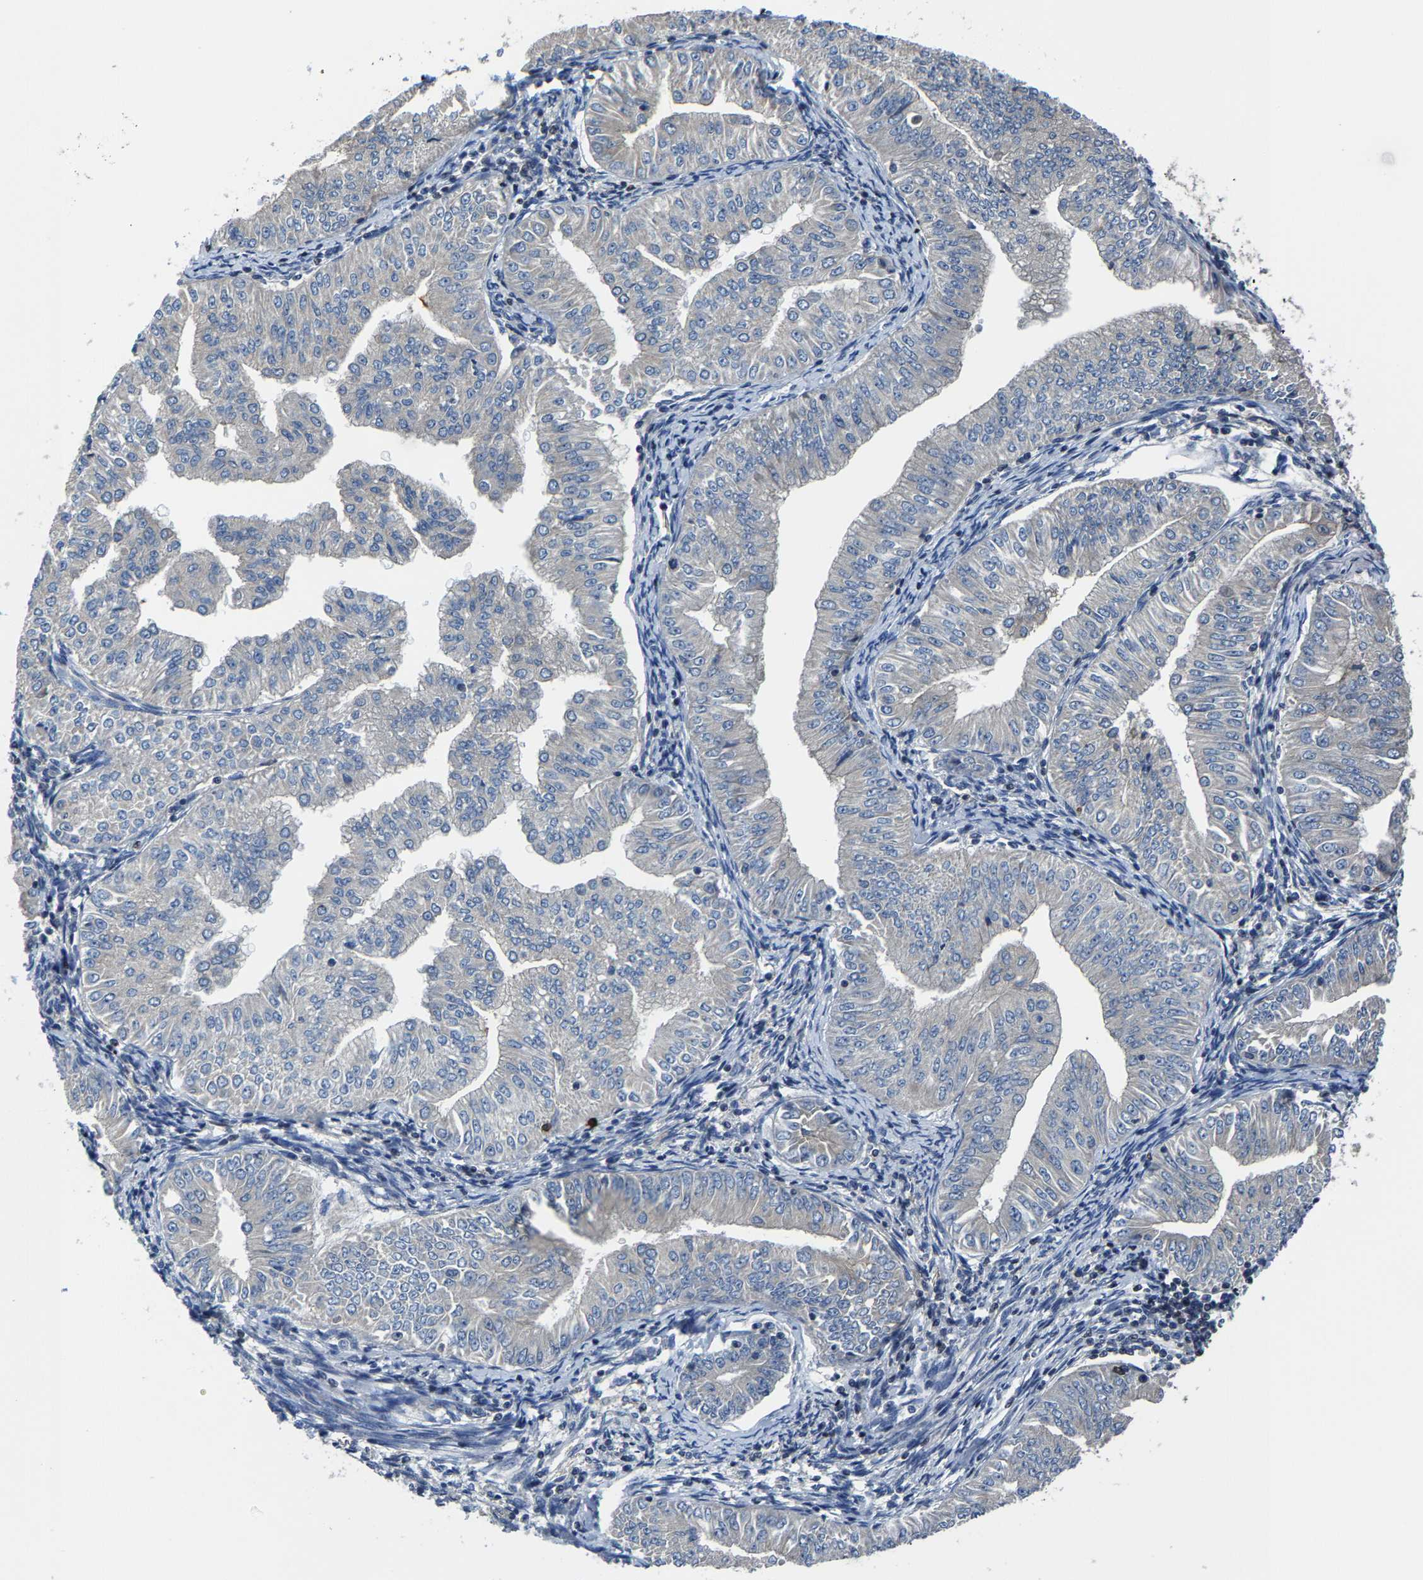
{"staining": {"intensity": "negative", "quantity": "none", "location": "none"}, "tissue": "endometrial cancer", "cell_type": "Tumor cells", "image_type": "cancer", "snomed": [{"axis": "morphology", "description": "Normal tissue, NOS"}, {"axis": "morphology", "description": "Adenocarcinoma, NOS"}, {"axis": "topography", "description": "Endometrium"}], "caption": "Immunohistochemical staining of endometrial adenocarcinoma displays no significant staining in tumor cells. Nuclei are stained in blue.", "gene": "AGBL3", "patient": {"sex": "female", "age": 53}}